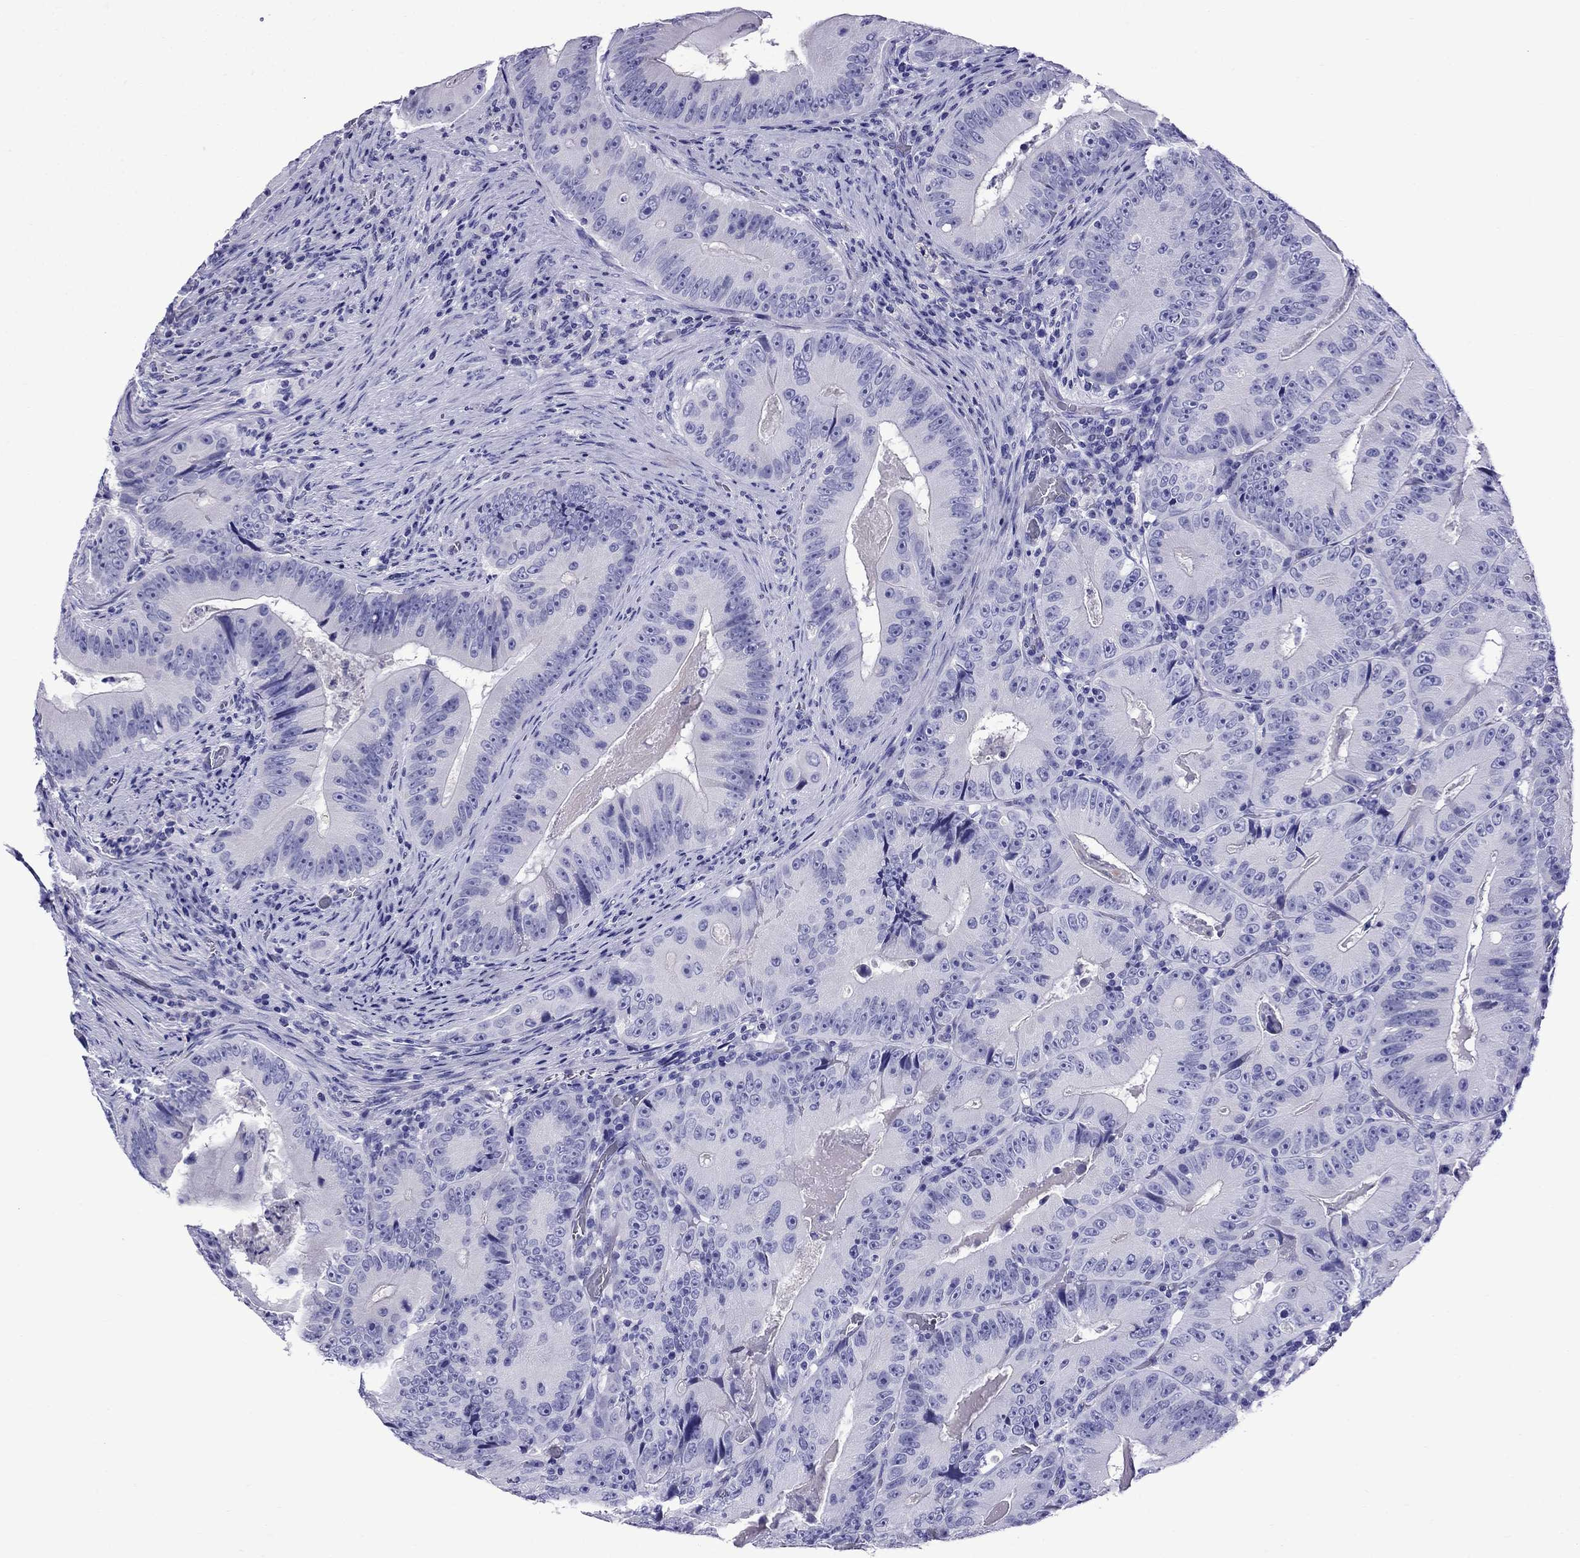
{"staining": {"intensity": "negative", "quantity": "none", "location": "none"}, "tissue": "colorectal cancer", "cell_type": "Tumor cells", "image_type": "cancer", "snomed": [{"axis": "morphology", "description": "Adenocarcinoma, NOS"}, {"axis": "topography", "description": "Colon"}], "caption": "Immunohistochemical staining of colorectal cancer (adenocarcinoma) displays no significant staining in tumor cells. (DAB (3,3'-diaminobenzidine) immunohistochemistry (IHC), high magnification).", "gene": "CRYBA1", "patient": {"sex": "female", "age": 86}}